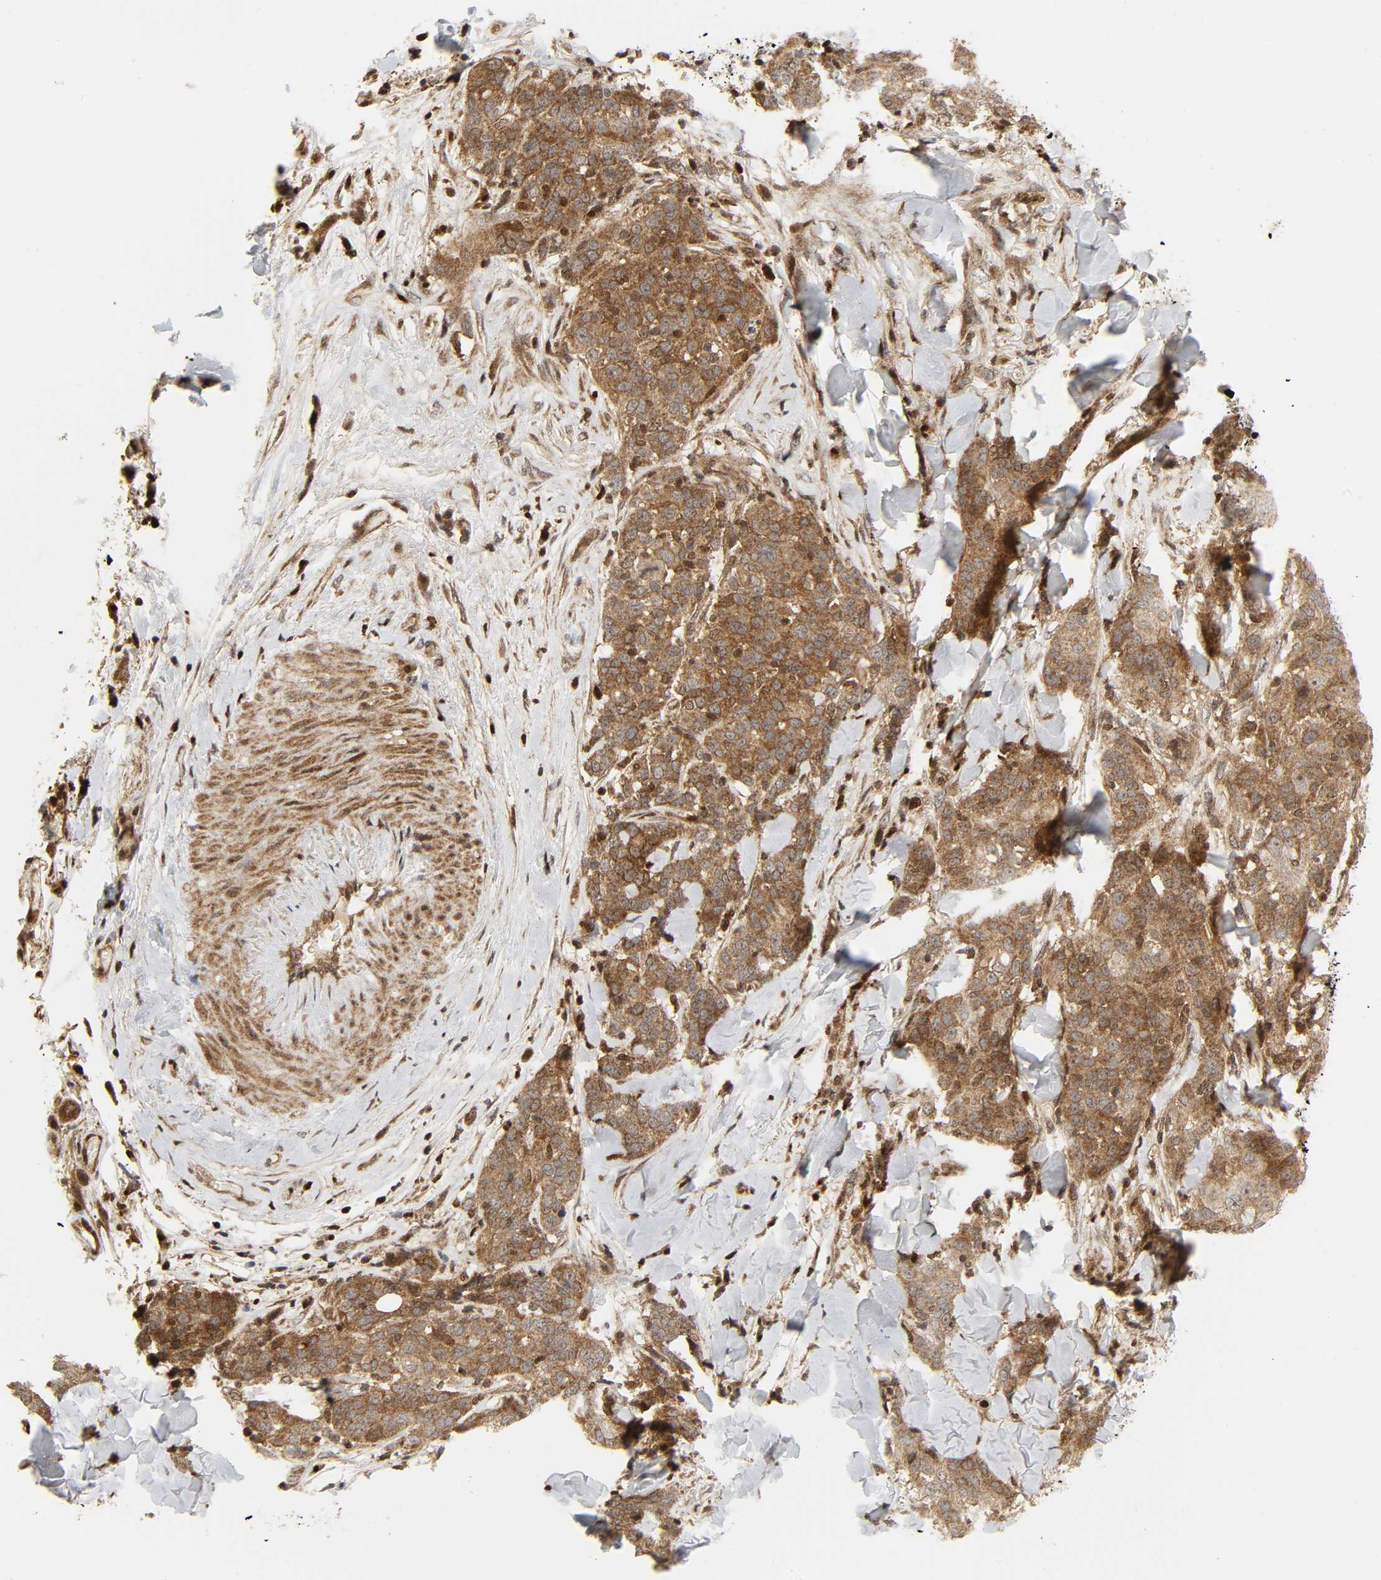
{"staining": {"intensity": "moderate", "quantity": ">75%", "location": "cytoplasmic/membranous"}, "tissue": "skin cancer", "cell_type": "Tumor cells", "image_type": "cancer", "snomed": [{"axis": "morphology", "description": "Normal tissue, NOS"}, {"axis": "morphology", "description": "Squamous cell carcinoma, NOS"}, {"axis": "topography", "description": "Skin"}], "caption": "Skin squamous cell carcinoma stained with a brown dye reveals moderate cytoplasmic/membranous positive positivity in approximately >75% of tumor cells.", "gene": "CHUK", "patient": {"sex": "female", "age": 83}}